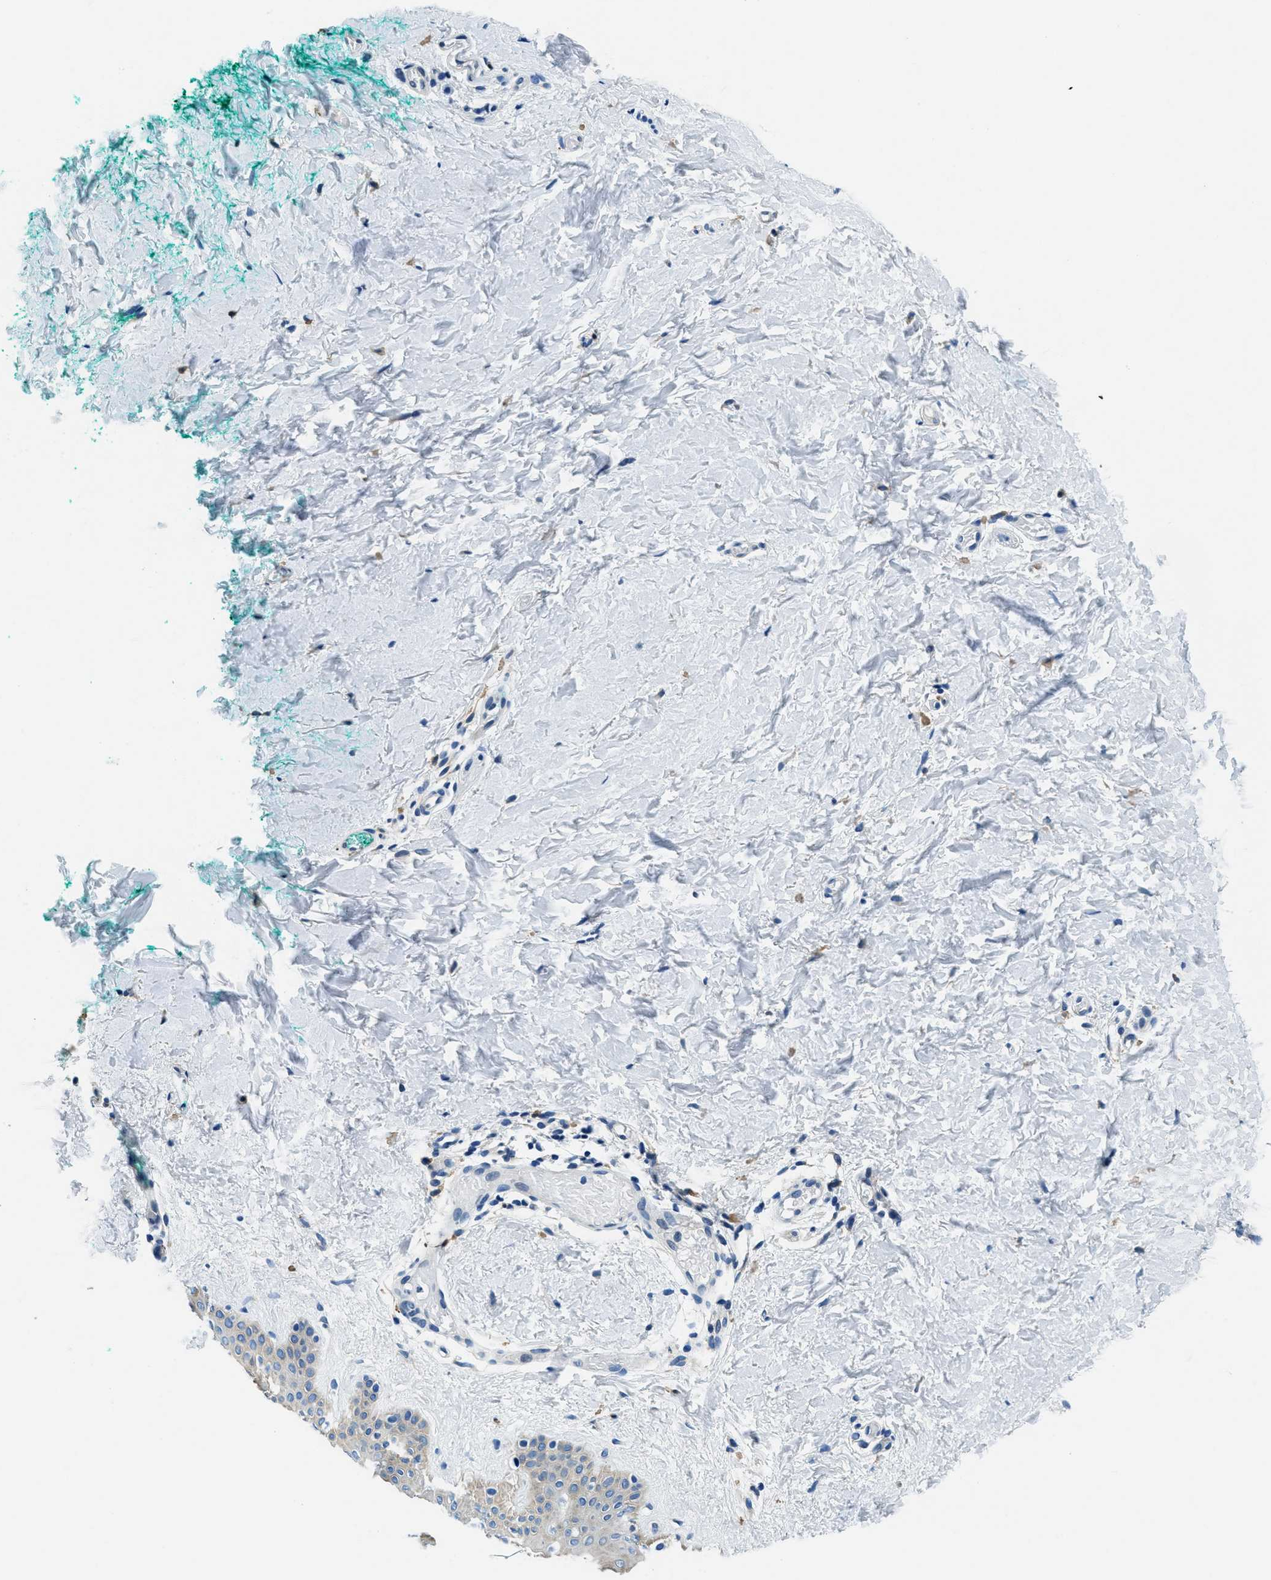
{"staining": {"intensity": "negative", "quantity": "none", "location": "none"}, "tissue": "skin", "cell_type": "Fibroblasts", "image_type": "normal", "snomed": [{"axis": "morphology", "description": "Normal tissue, NOS"}, {"axis": "topography", "description": "Skin"}], "caption": "Micrograph shows no significant protein expression in fibroblasts of unremarkable skin. (DAB immunohistochemistry visualized using brightfield microscopy, high magnification).", "gene": "UBAC2", "patient": {"sex": "male", "age": 30}}